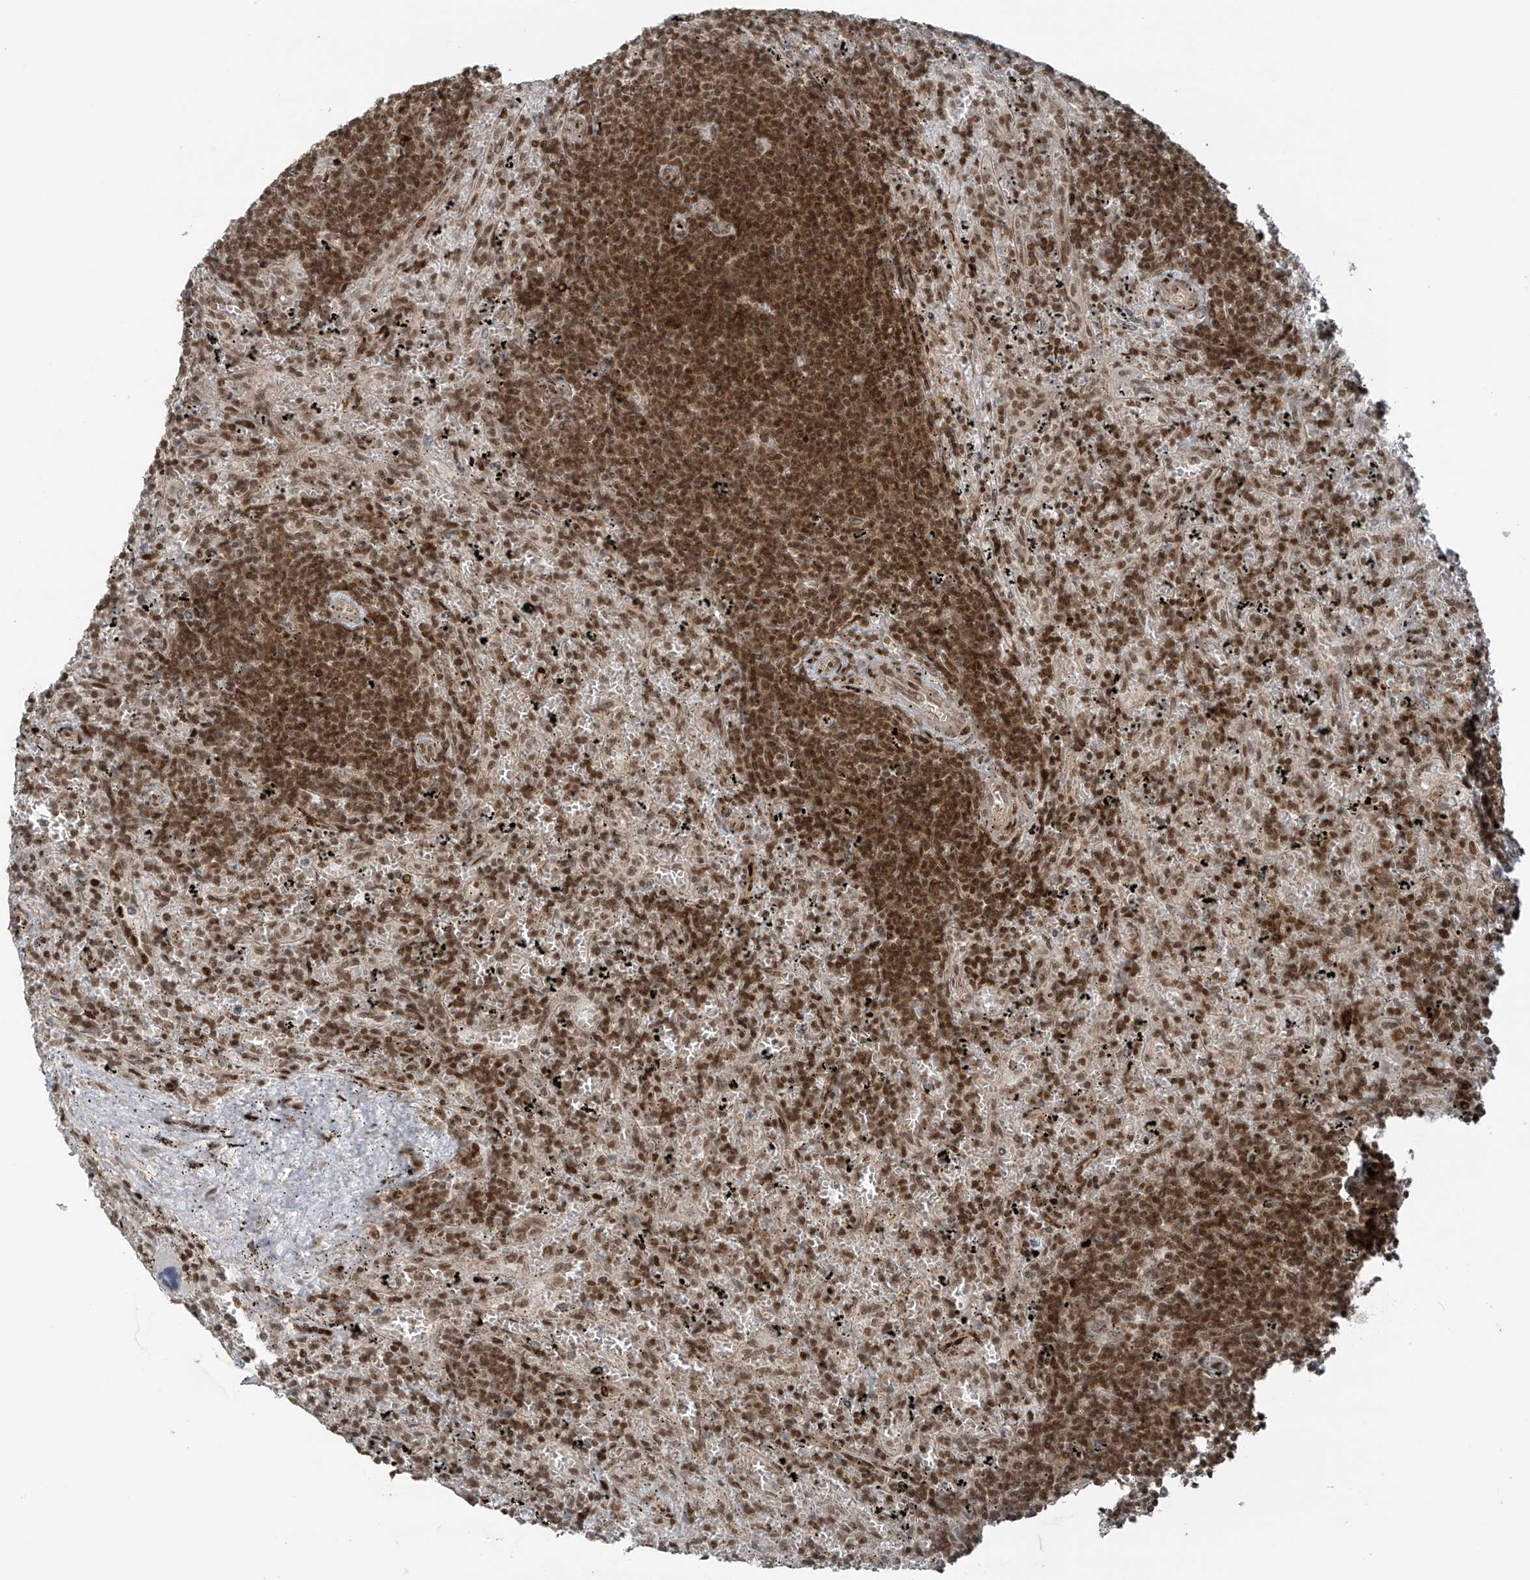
{"staining": {"intensity": "strong", "quantity": ">75%", "location": "nuclear"}, "tissue": "lymphoma", "cell_type": "Tumor cells", "image_type": "cancer", "snomed": [{"axis": "morphology", "description": "Malignant lymphoma, non-Hodgkin's type, Low grade"}, {"axis": "topography", "description": "Spleen"}], "caption": "The micrograph reveals a brown stain indicating the presence of a protein in the nuclear of tumor cells in lymphoma. Immunohistochemistry stains the protein of interest in brown and the nuclei are stained blue.", "gene": "PCNP", "patient": {"sex": "male", "age": 76}}